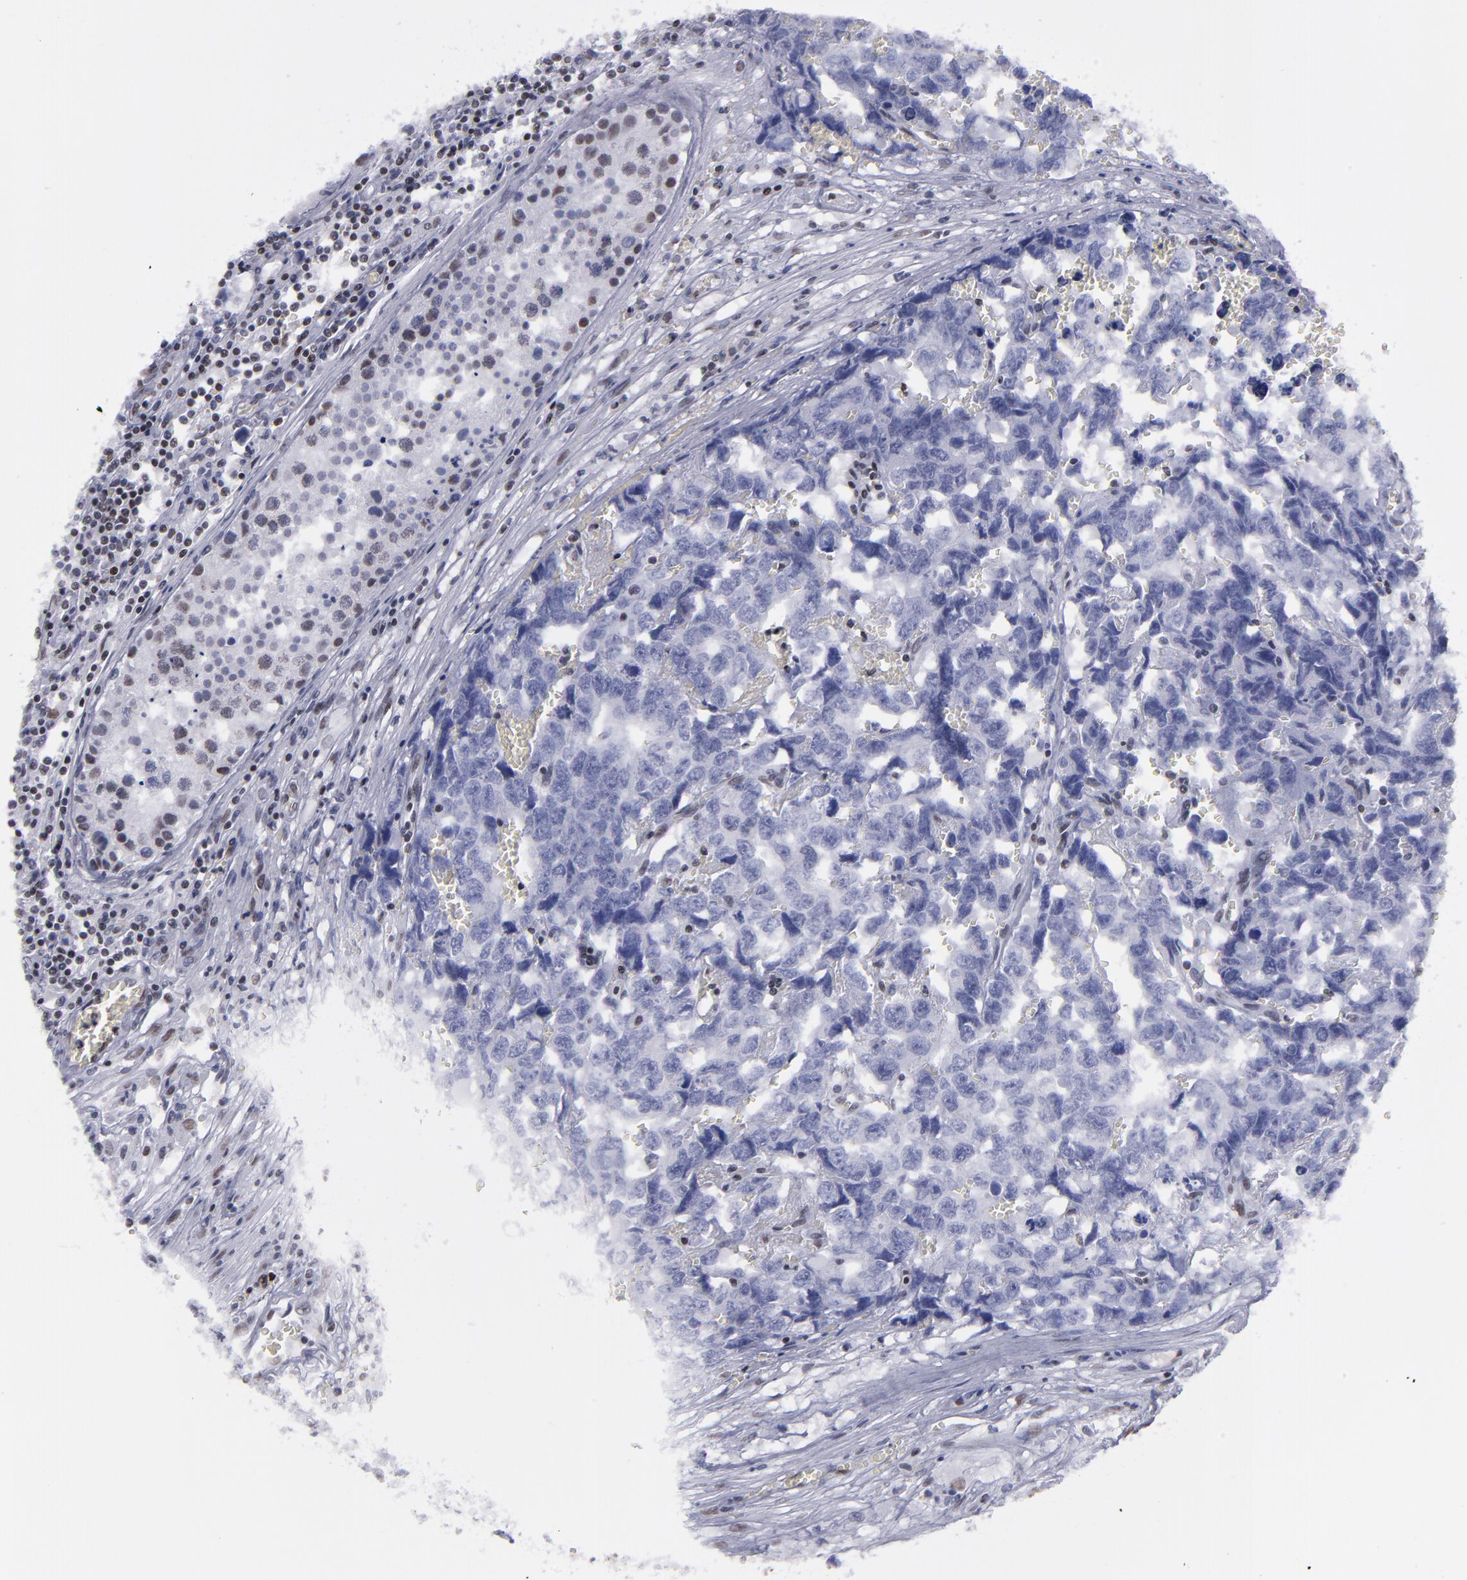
{"staining": {"intensity": "negative", "quantity": "none", "location": "none"}, "tissue": "testis cancer", "cell_type": "Tumor cells", "image_type": "cancer", "snomed": [{"axis": "morphology", "description": "Carcinoma, Embryonal, NOS"}, {"axis": "topography", "description": "Testis"}], "caption": "The micrograph exhibits no significant positivity in tumor cells of testis cancer (embryonal carcinoma).", "gene": "TERF2", "patient": {"sex": "male", "age": 31}}